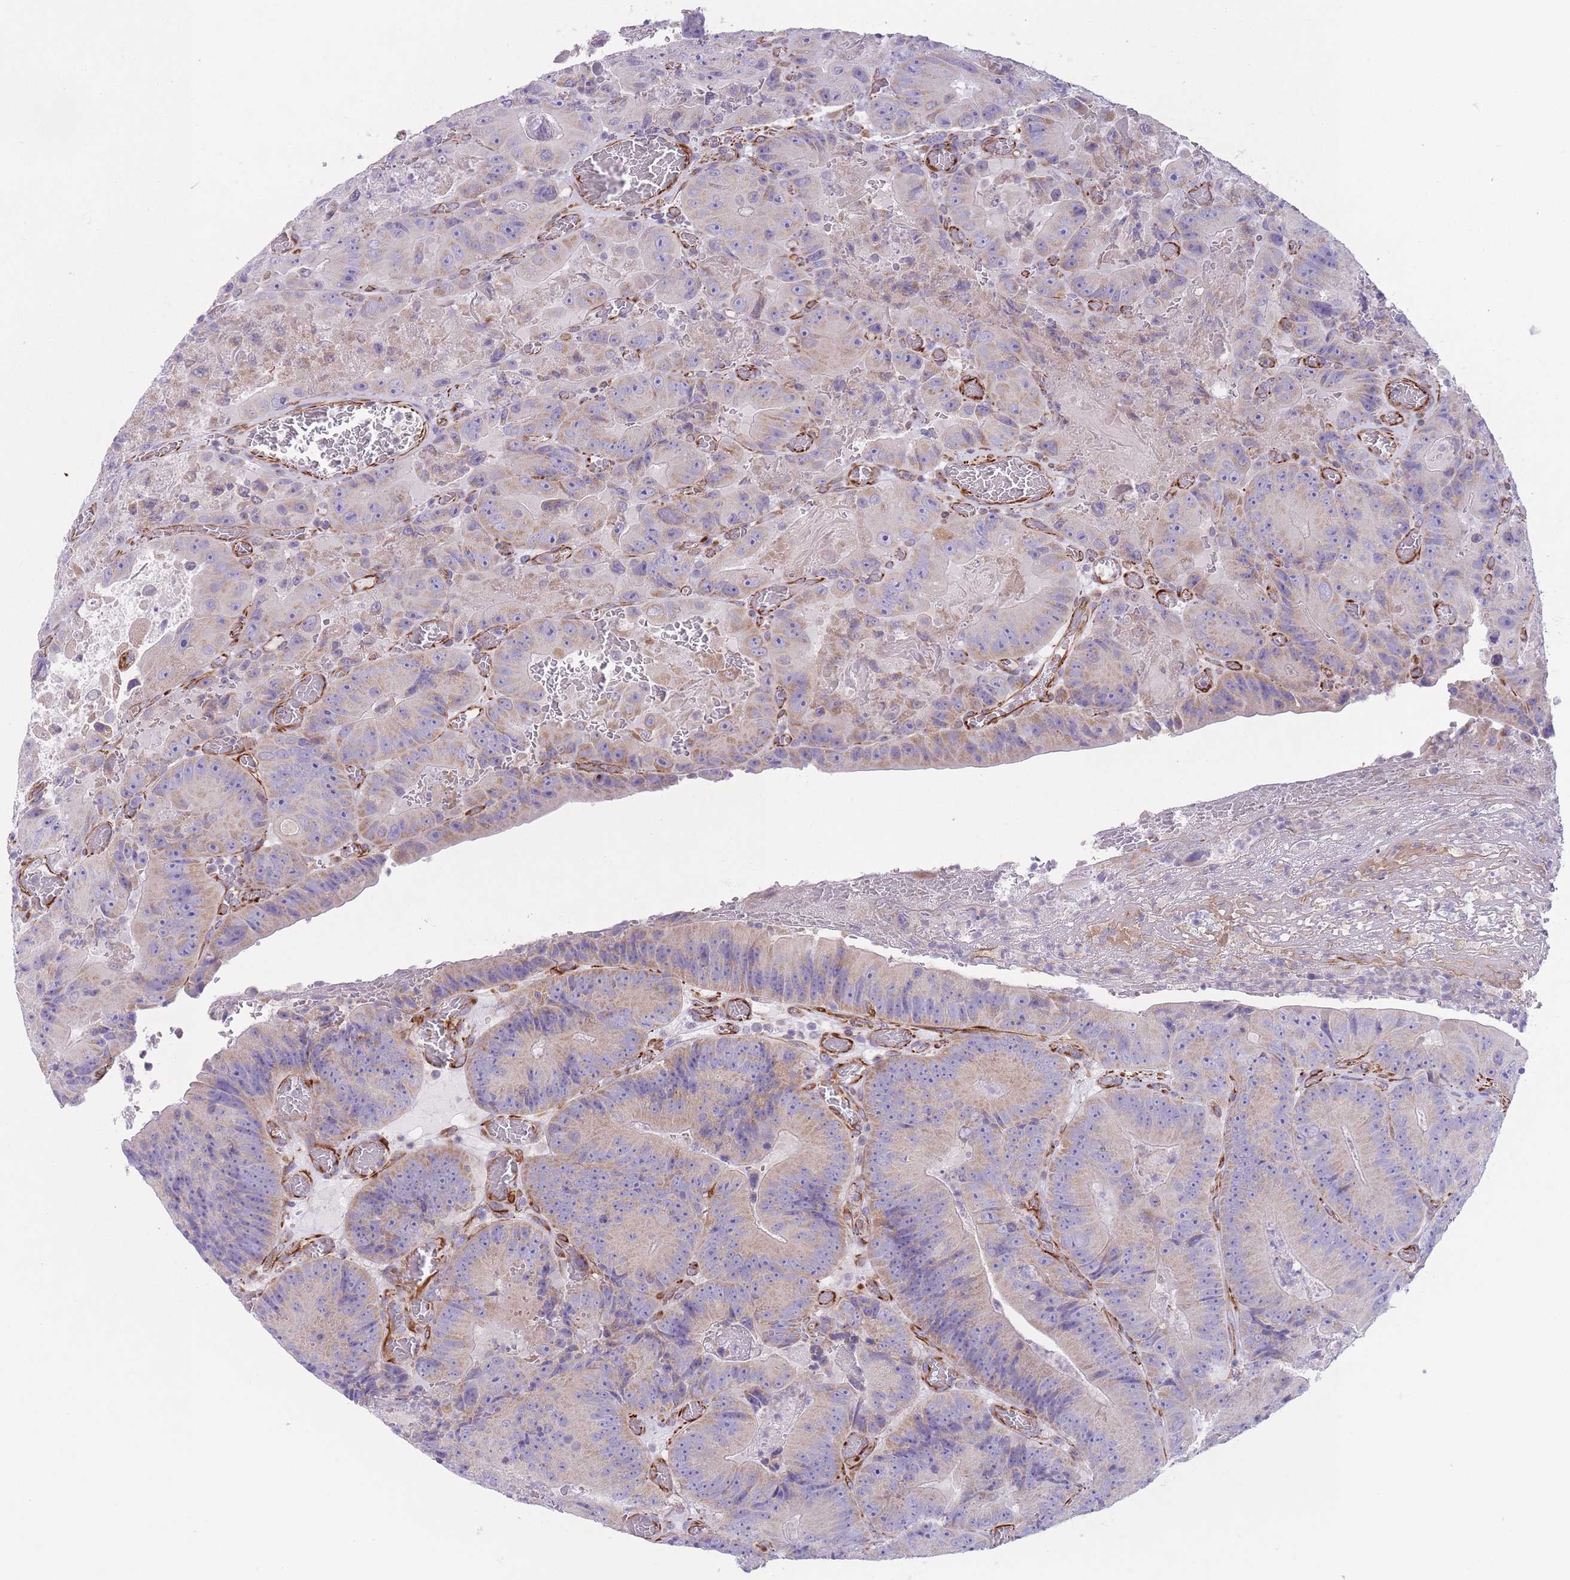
{"staining": {"intensity": "weak", "quantity": "25%-75%", "location": "cytoplasmic/membranous"}, "tissue": "colorectal cancer", "cell_type": "Tumor cells", "image_type": "cancer", "snomed": [{"axis": "morphology", "description": "Adenocarcinoma, NOS"}, {"axis": "topography", "description": "Colon"}], "caption": "The histopathology image demonstrates a brown stain indicating the presence of a protein in the cytoplasmic/membranous of tumor cells in adenocarcinoma (colorectal).", "gene": "PTCD1", "patient": {"sex": "female", "age": 86}}